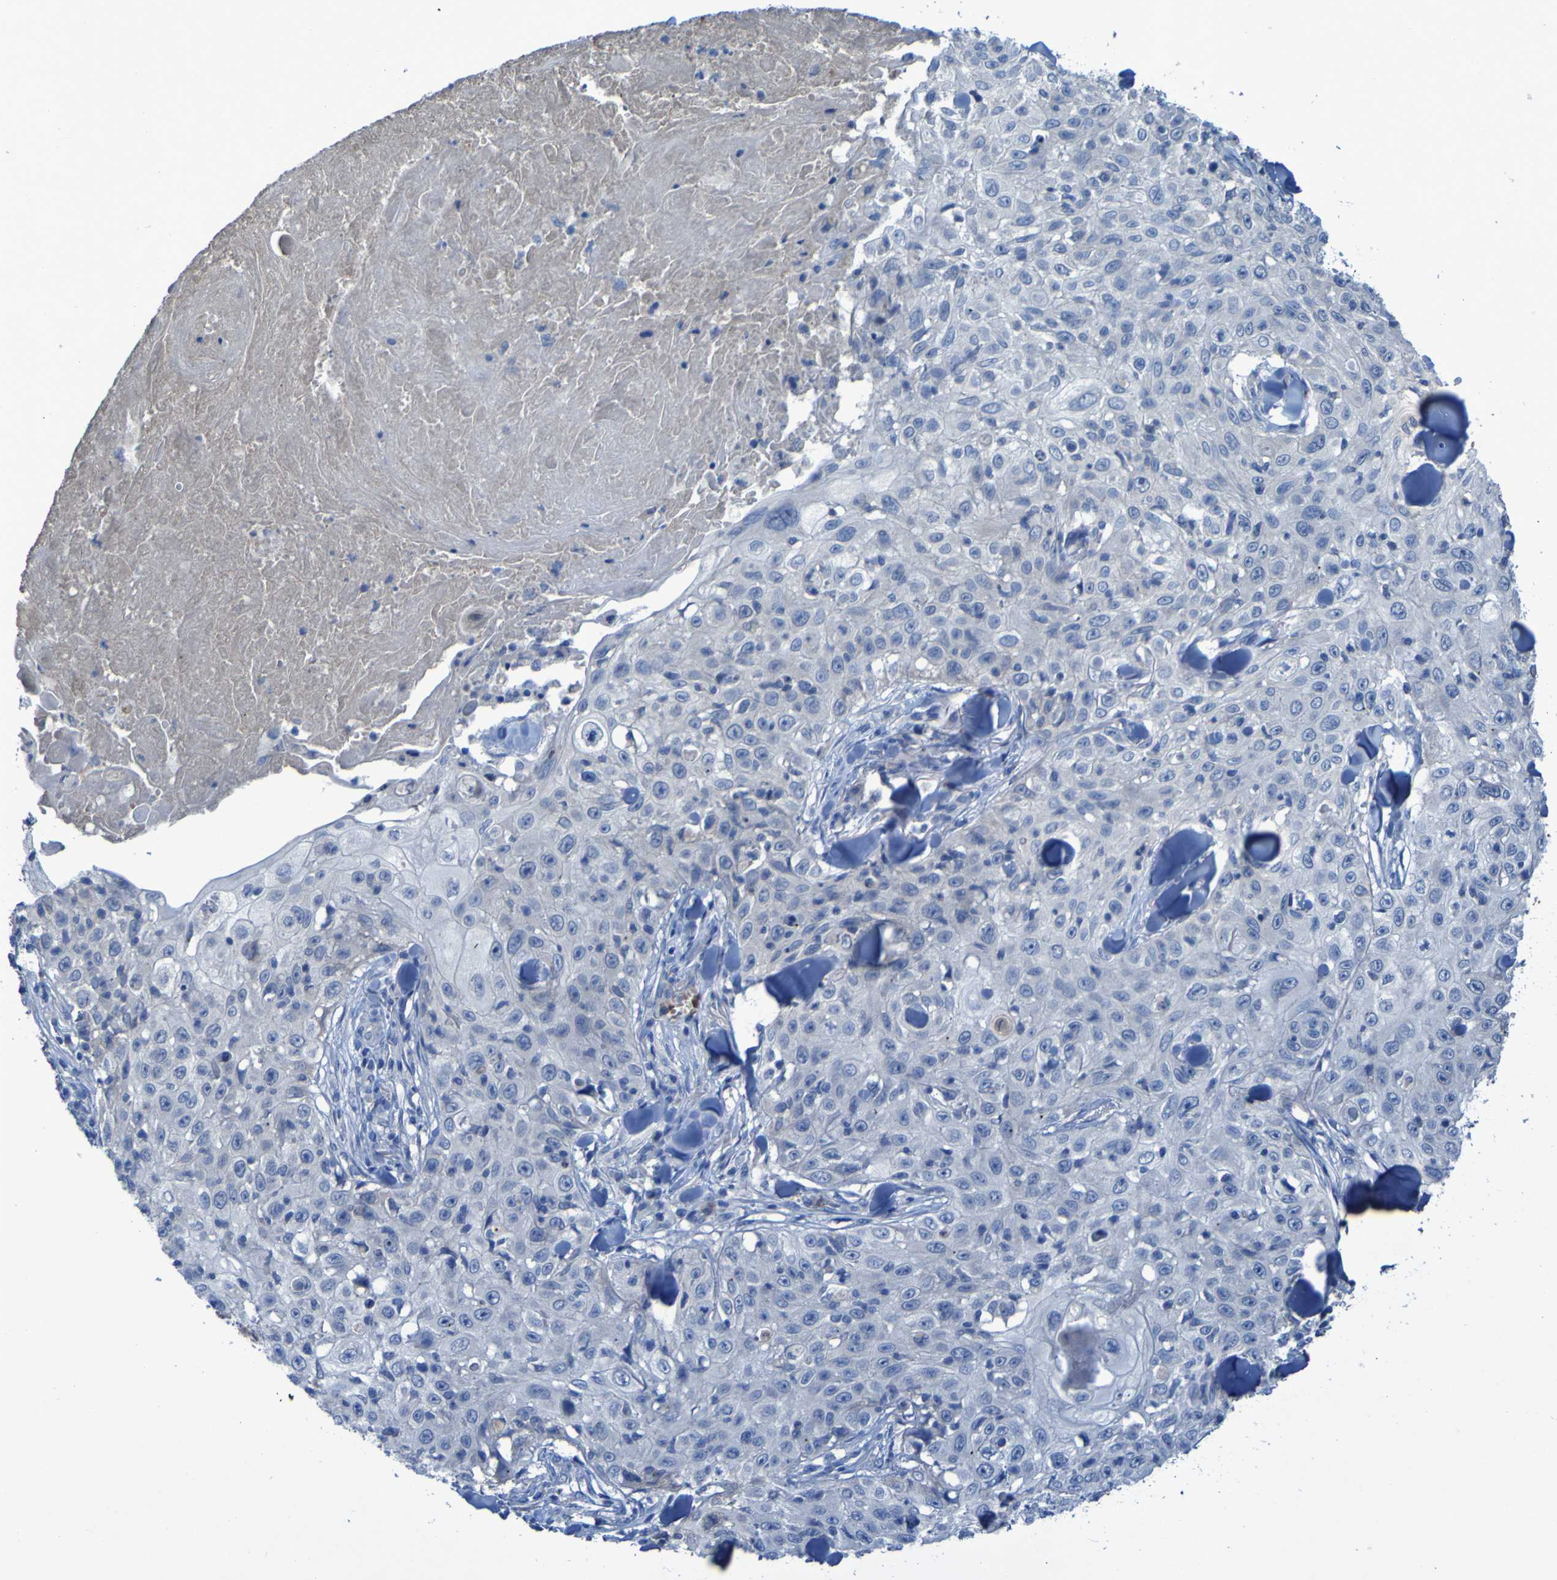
{"staining": {"intensity": "negative", "quantity": "none", "location": "none"}, "tissue": "skin cancer", "cell_type": "Tumor cells", "image_type": "cancer", "snomed": [{"axis": "morphology", "description": "Squamous cell carcinoma, NOS"}, {"axis": "topography", "description": "Skin"}], "caption": "There is no significant expression in tumor cells of skin cancer.", "gene": "SGK2", "patient": {"sex": "male", "age": 86}}